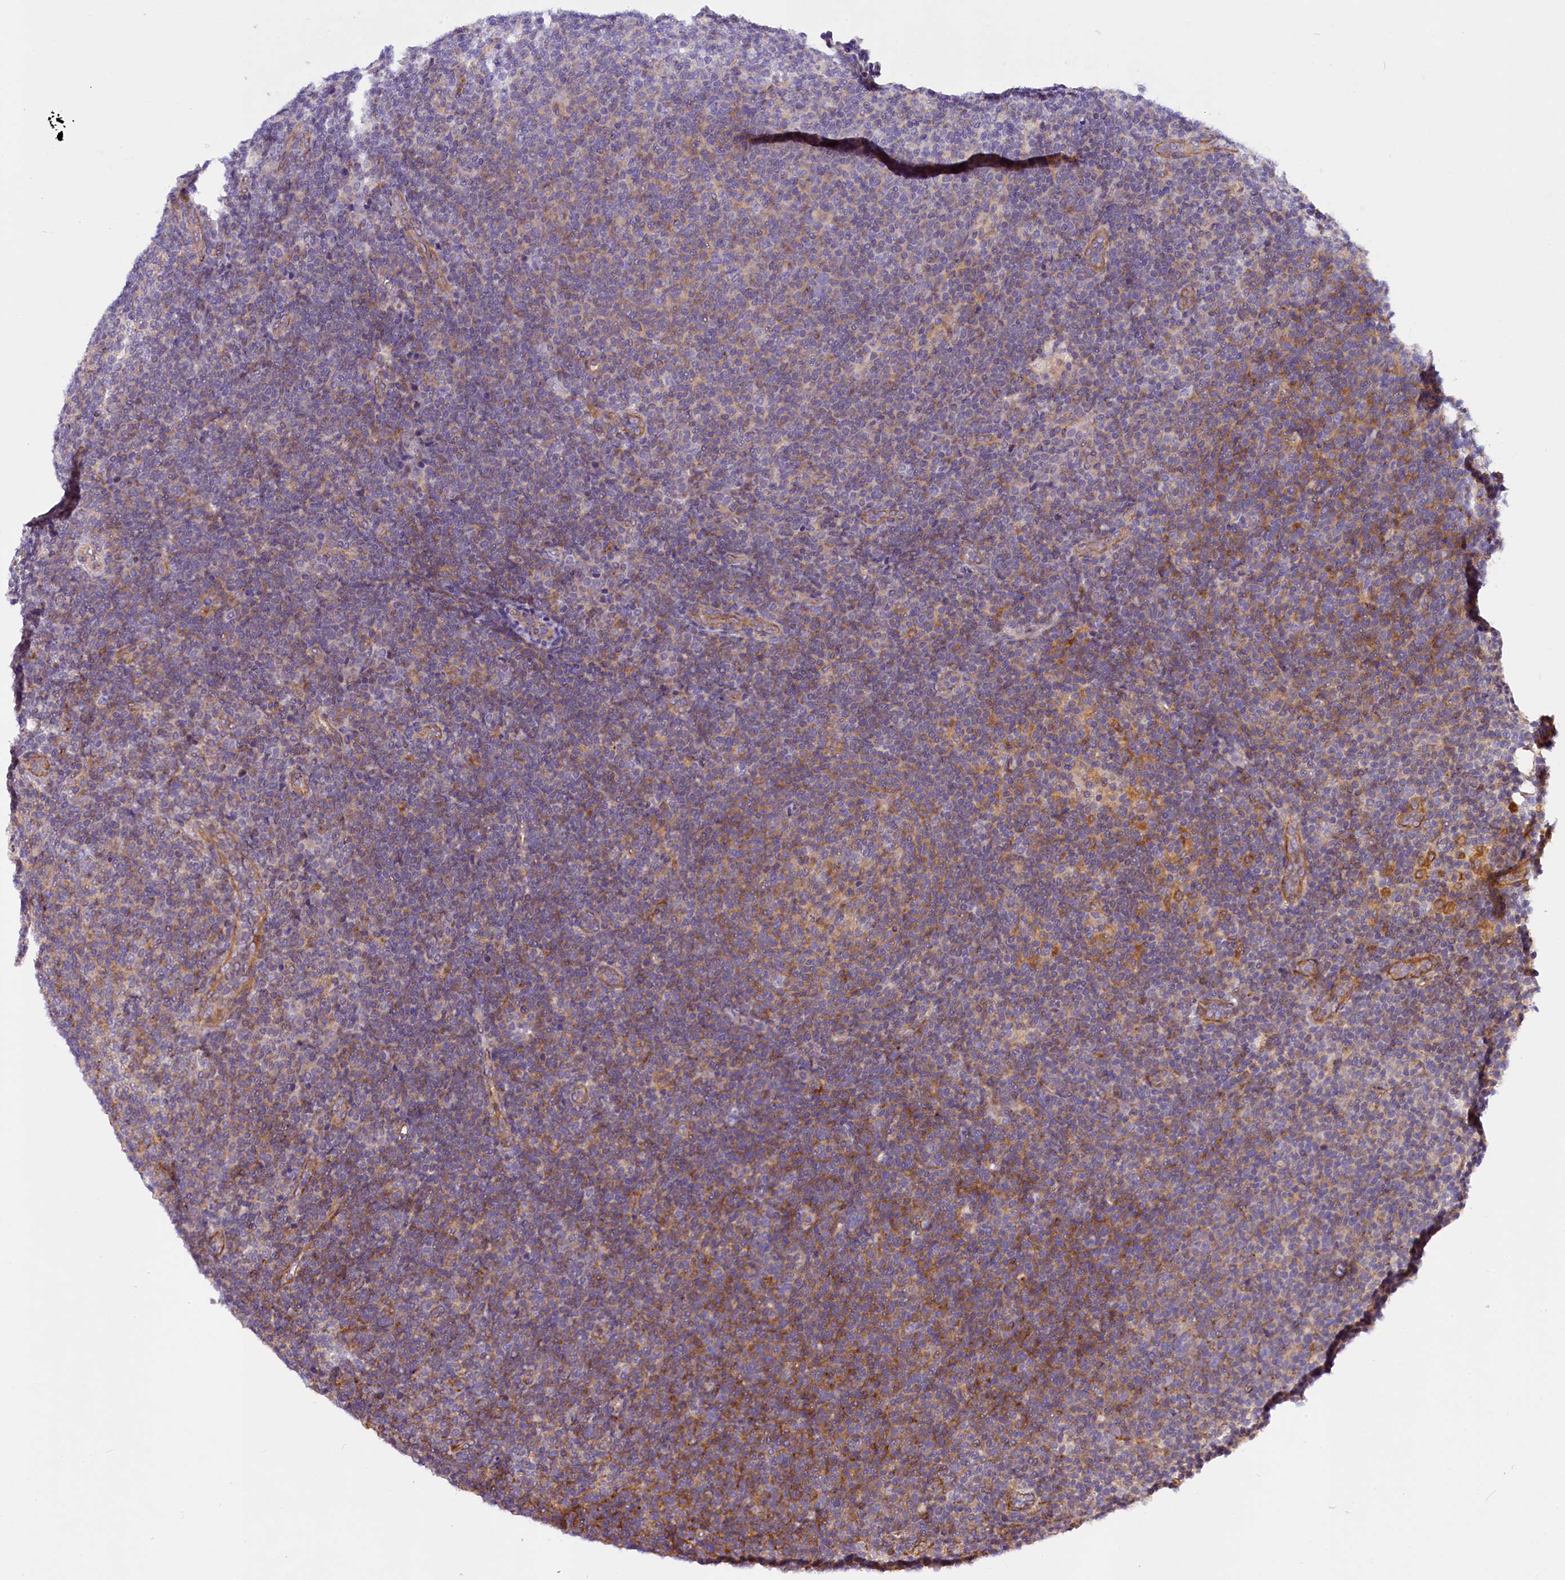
{"staining": {"intensity": "negative", "quantity": "none", "location": "none"}, "tissue": "lymphoma", "cell_type": "Tumor cells", "image_type": "cancer", "snomed": [{"axis": "morphology", "description": "Malignant lymphoma, non-Hodgkin's type, Low grade"}, {"axis": "topography", "description": "Lymph node"}], "caption": "A high-resolution photomicrograph shows IHC staining of low-grade malignant lymphoma, non-Hodgkin's type, which exhibits no significant staining in tumor cells.", "gene": "MED20", "patient": {"sex": "male", "age": 66}}